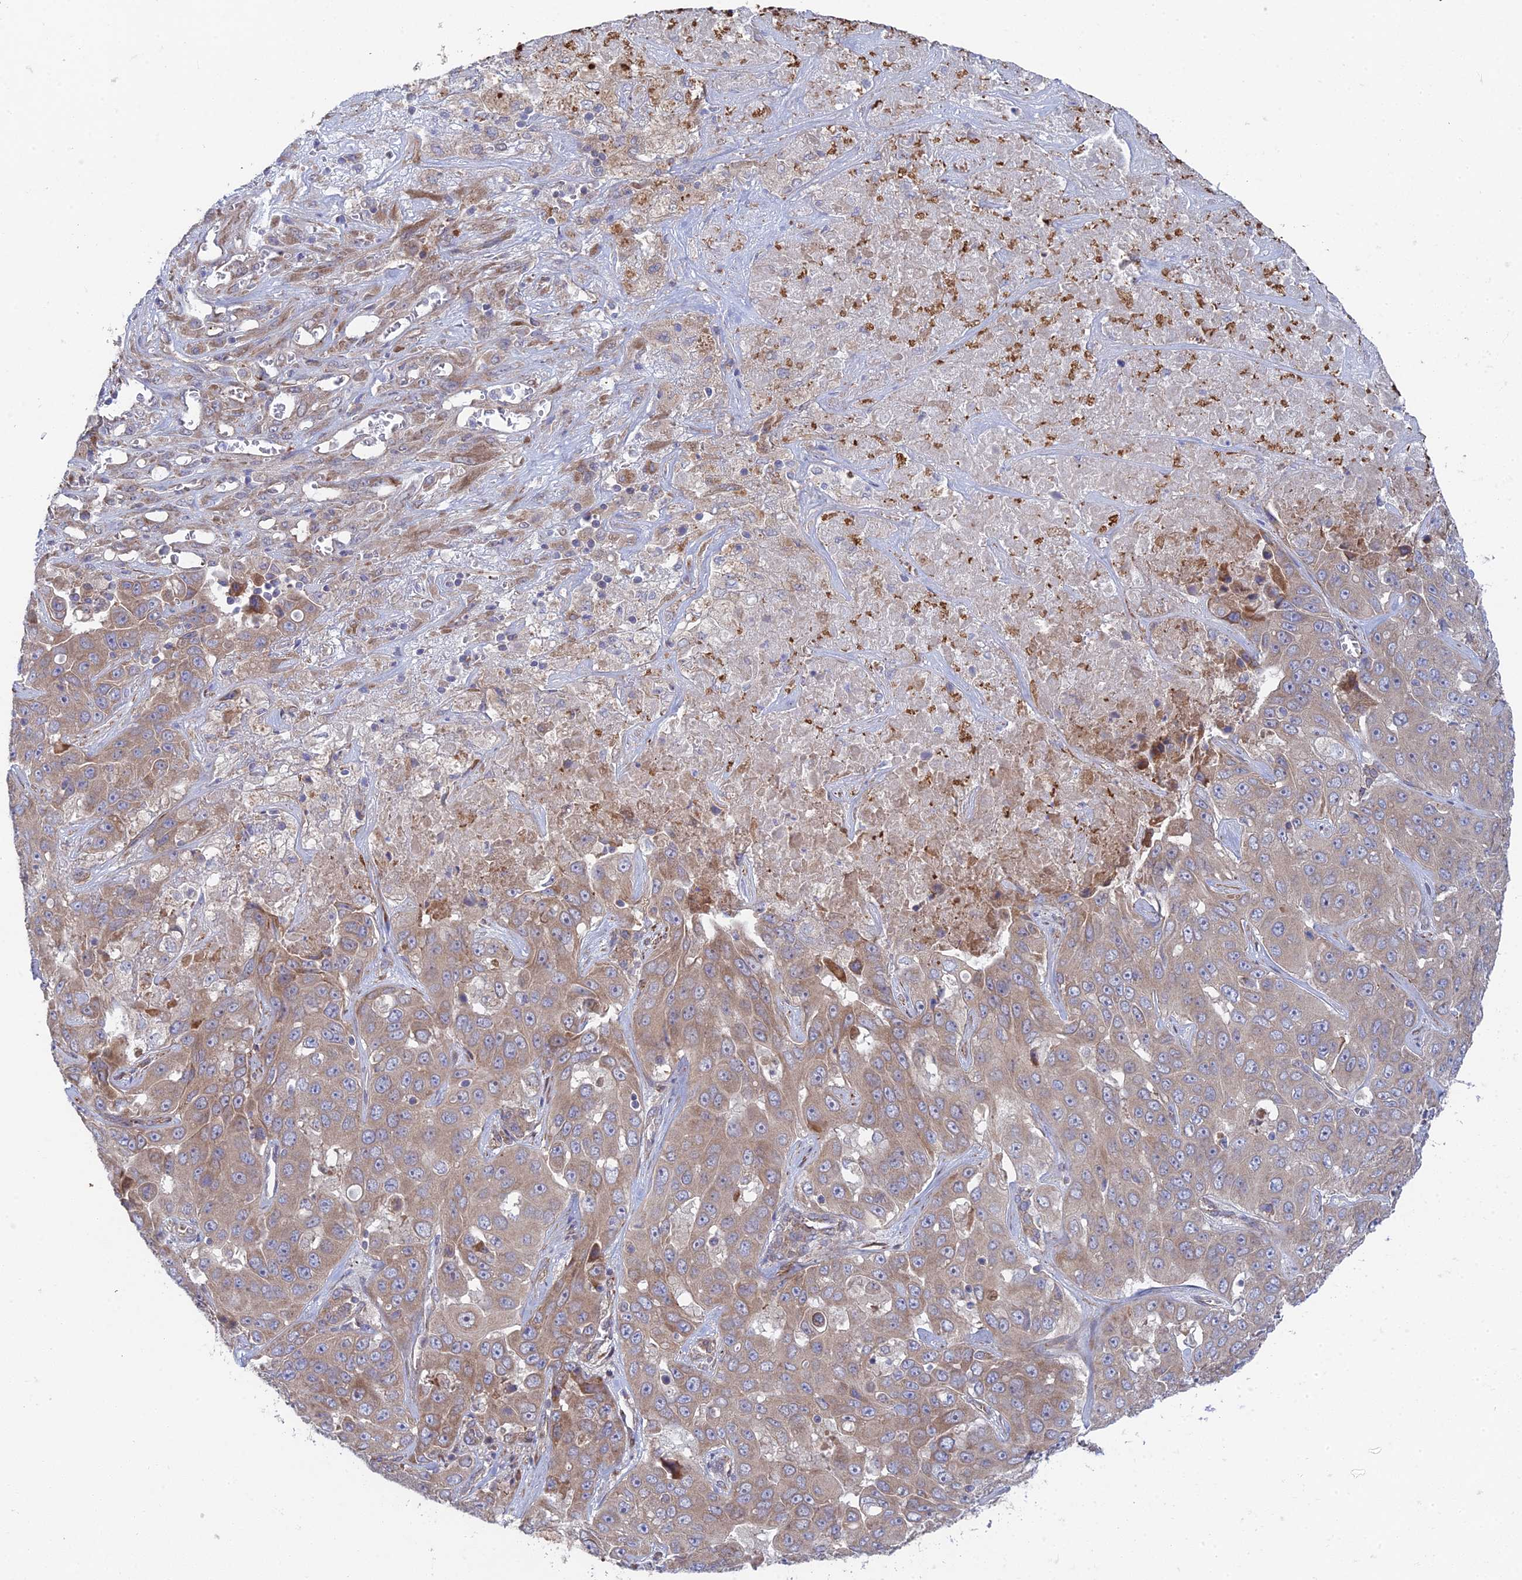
{"staining": {"intensity": "weak", "quantity": ">75%", "location": "cytoplasmic/membranous"}, "tissue": "liver cancer", "cell_type": "Tumor cells", "image_type": "cancer", "snomed": [{"axis": "morphology", "description": "Cholangiocarcinoma"}, {"axis": "topography", "description": "Liver"}], "caption": "A brown stain labels weak cytoplasmic/membranous expression of a protein in human cholangiocarcinoma (liver) tumor cells. Using DAB (brown) and hematoxylin (blue) stains, captured at high magnification using brightfield microscopy.", "gene": "INCA1", "patient": {"sex": "female", "age": 52}}